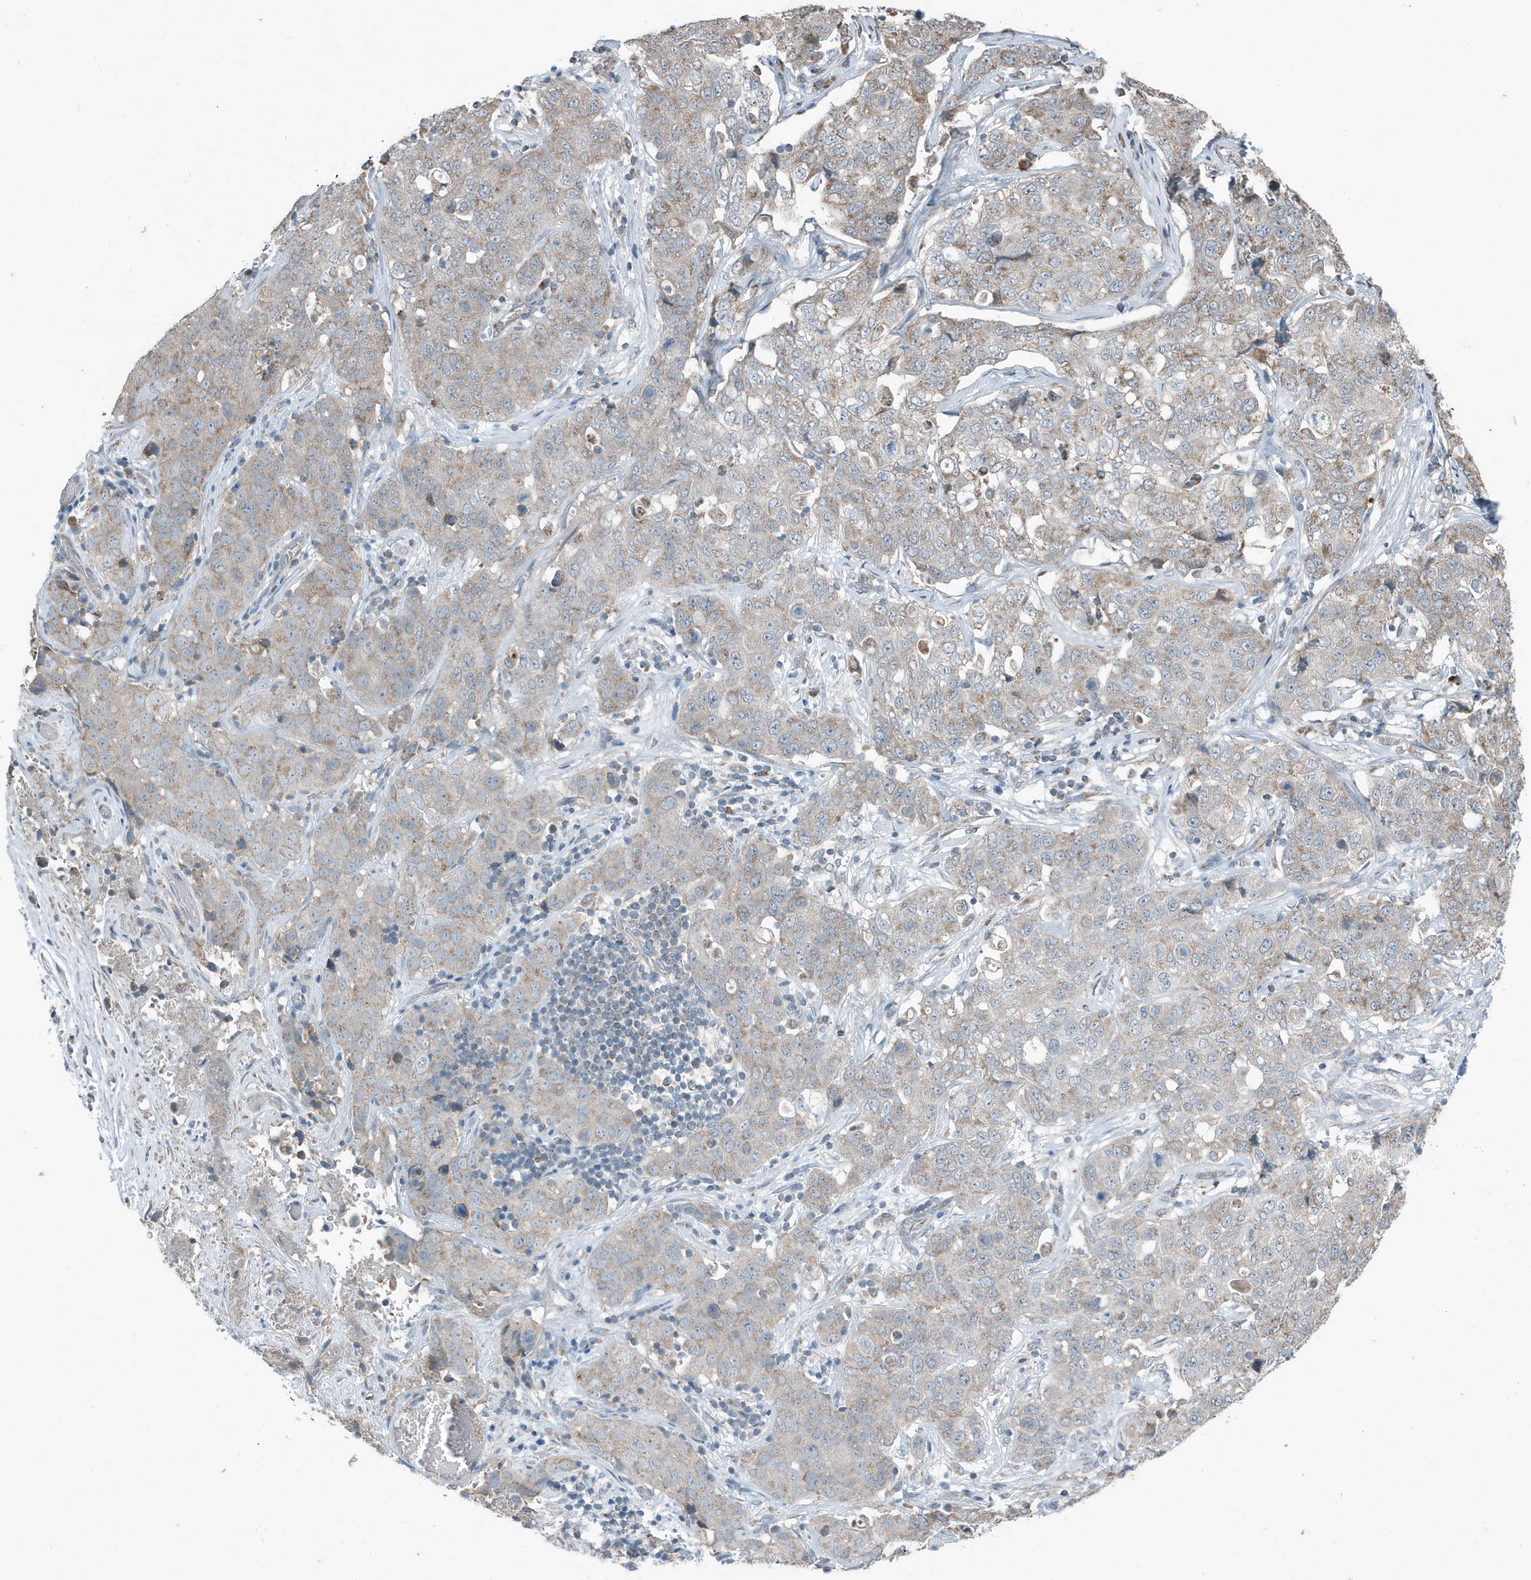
{"staining": {"intensity": "weak", "quantity": "25%-75%", "location": "cytoplasmic/membranous"}, "tissue": "stomach cancer", "cell_type": "Tumor cells", "image_type": "cancer", "snomed": [{"axis": "morphology", "description": "Normal tissue, NOS"}, {"axis": "morphology", "description": "Adenocarcinoma, NOS"}, {"axis": "topography", "description": "Lymph node"}, {"axis": "topography", "description": "Stomach"}], "caption": "Immunohistochemical staining of stomach cancer (adenocarcinoma) exhibits weak cytoplasmic/membranous protein staining in about 25%-75% of tumor cells.", "gene": "MT-CYB", "patient": {"sex": "male", "age": 48}}